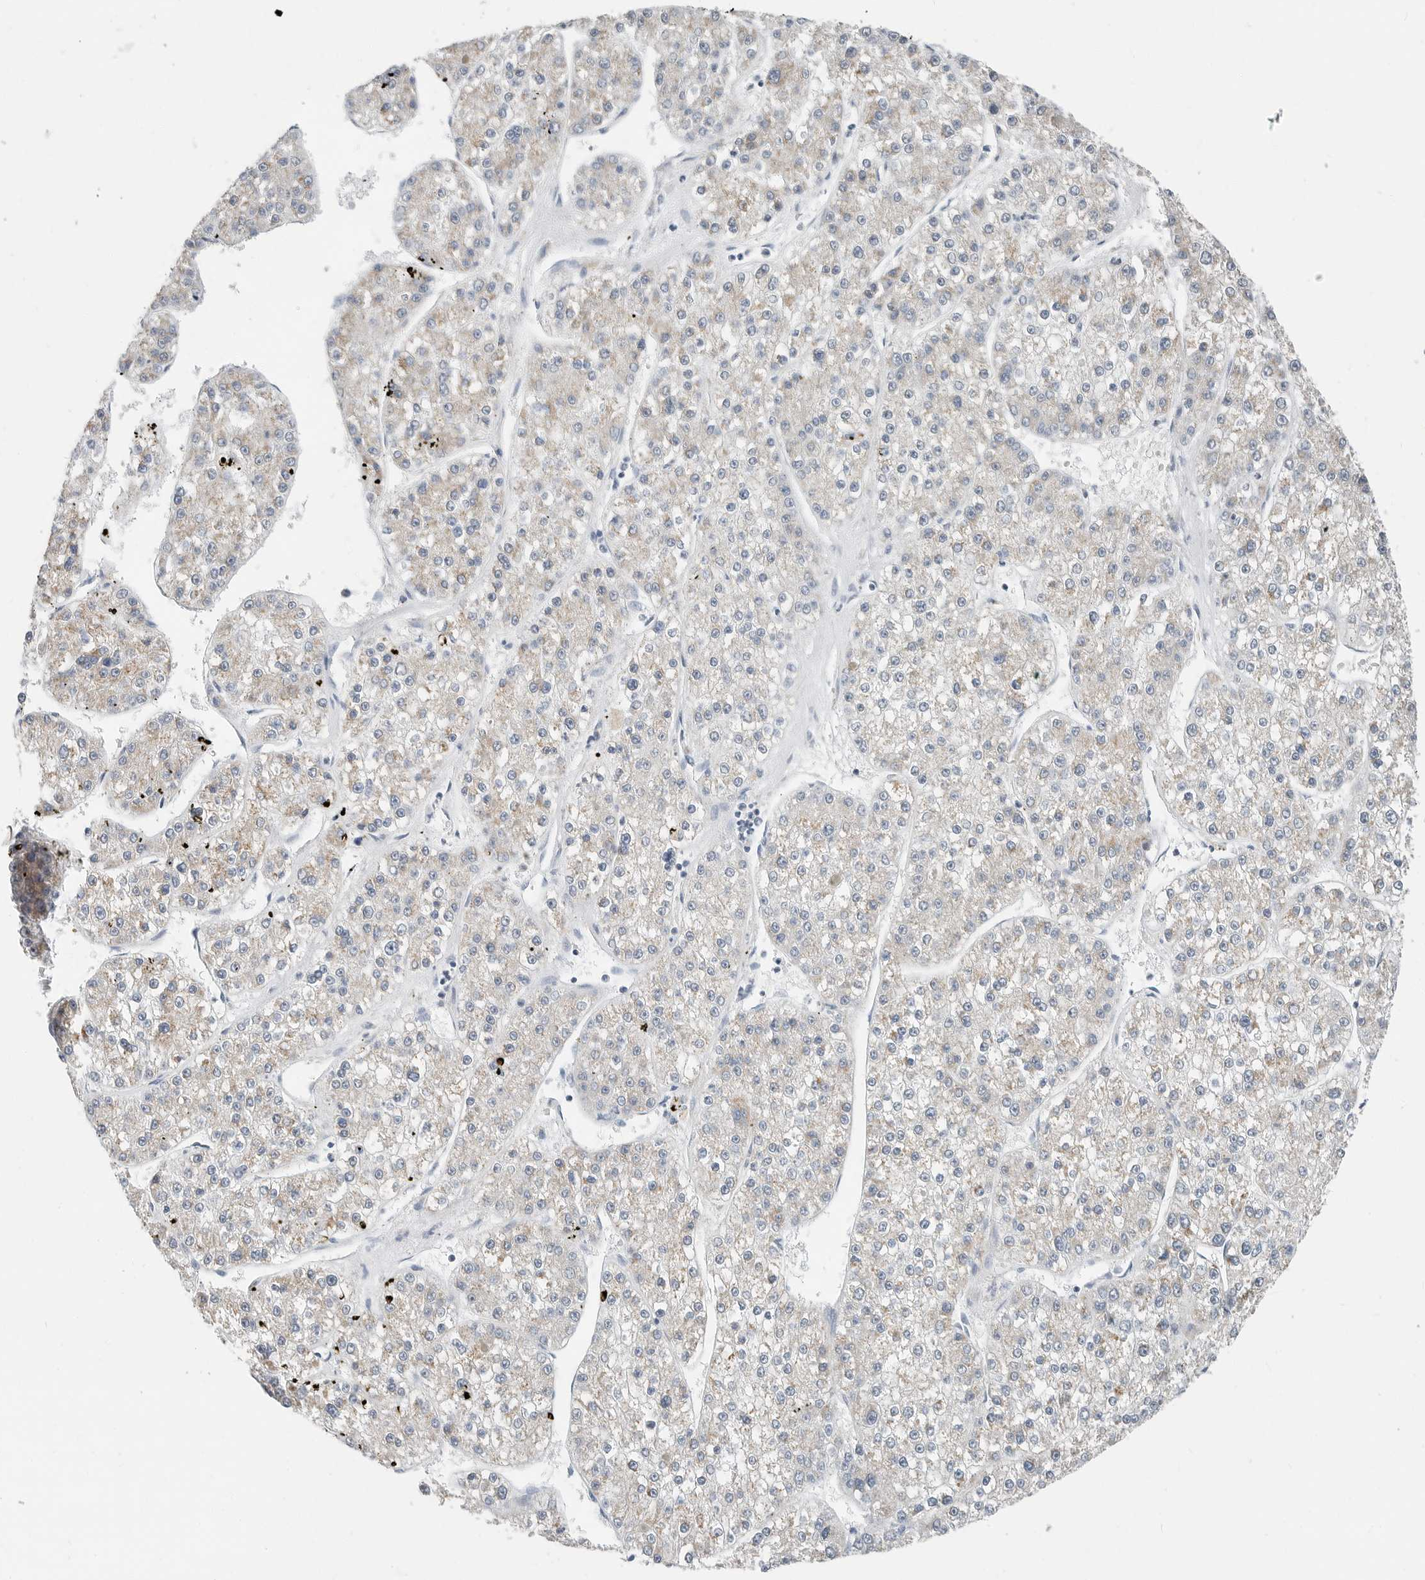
{"staining": {"intensity": "negative", "quantity": "none", "location": "none"}, "tissue": "liver cancer", "cell_type": "Tumor cells", "image_type": "cancer", "snomed": [{"axis": "morphology", "description": "Carcinoma, Hepatocellular, NOS"}, {"axis": "topography", "description": "Liver"}], "caption": "DAB immunohistochemical staining of hepatocellular carcinoma (liver) exhibits no significant staining in tumor cells.", "gene": "PLN", "patient": {"sex": "female", "age": 73}}